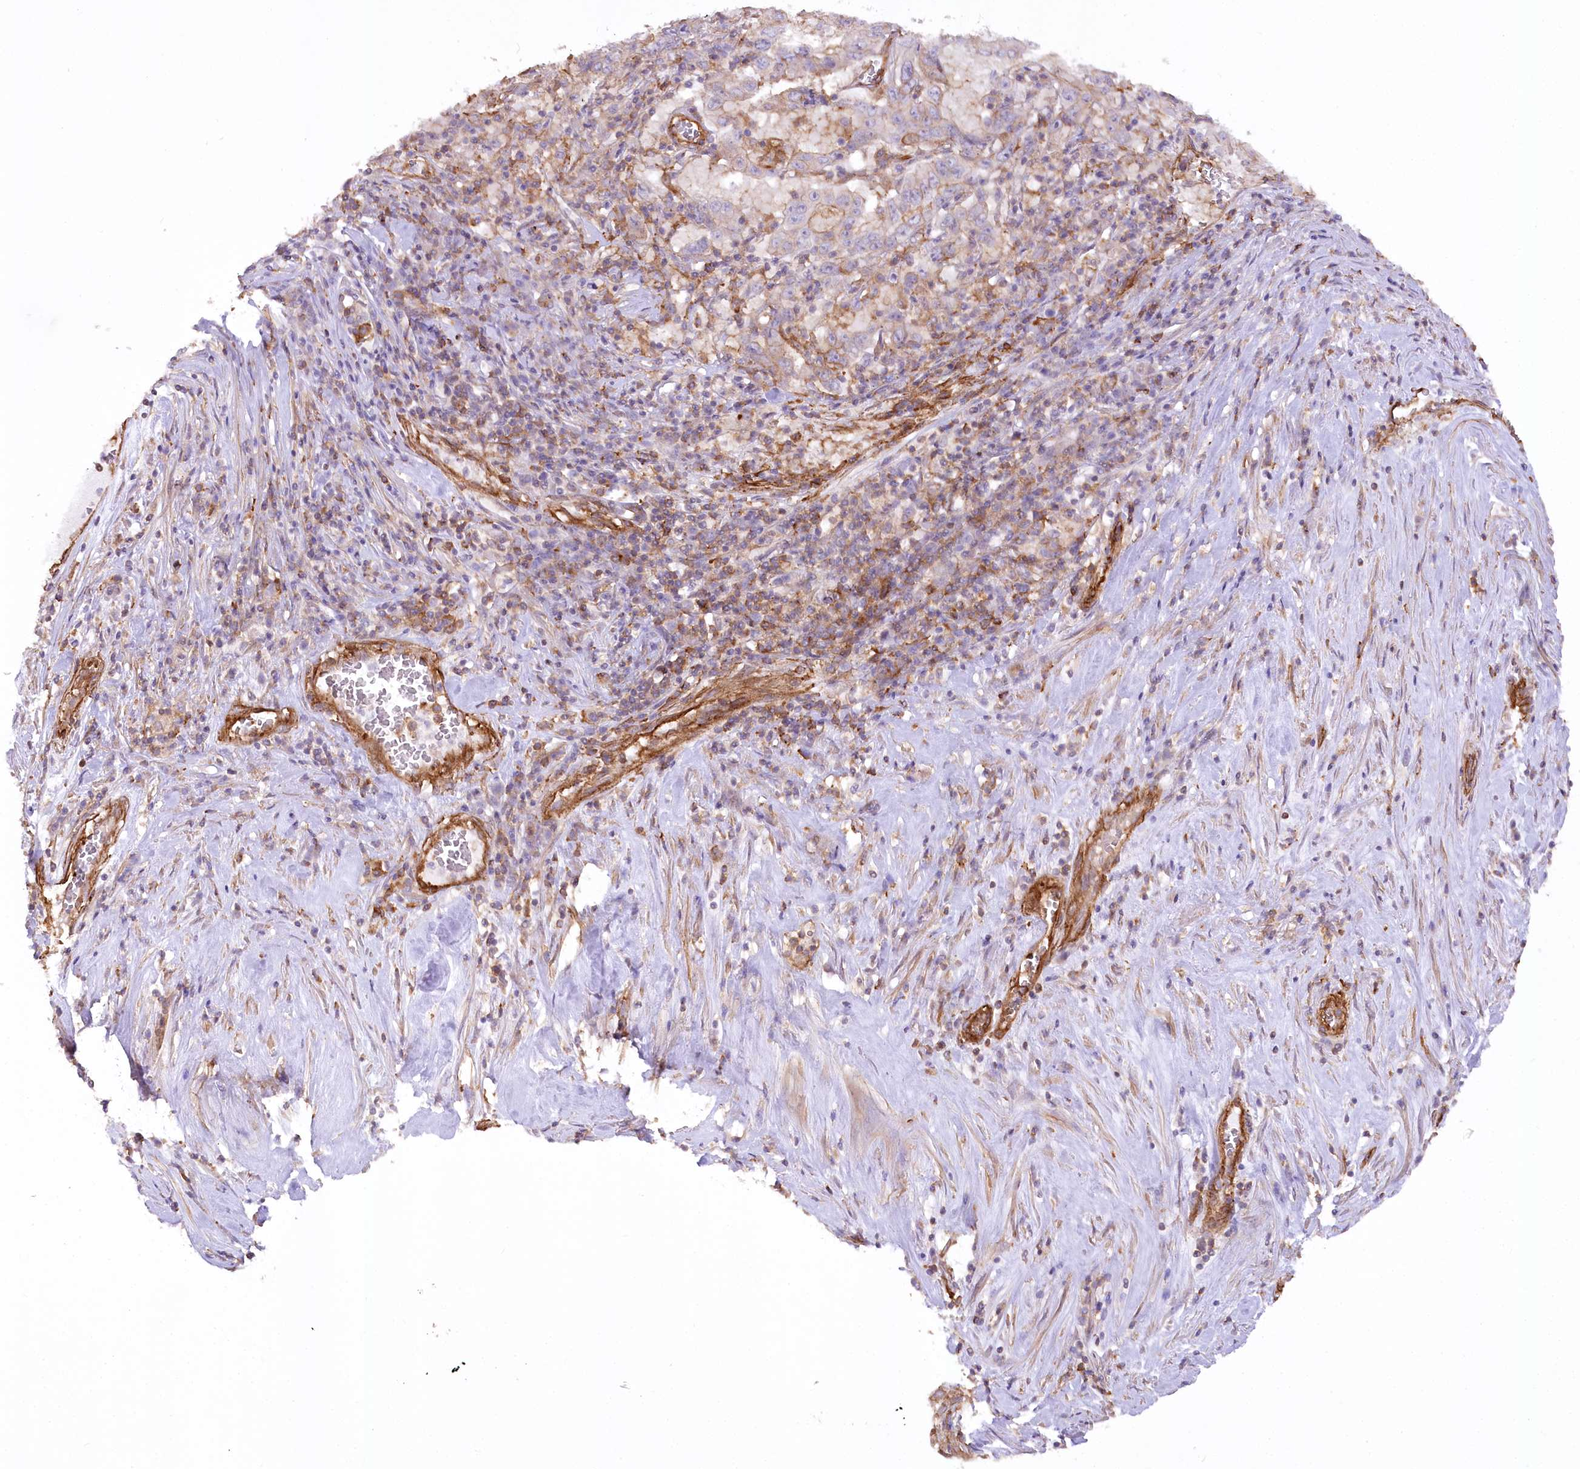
{"staining": {"intensity": "moderate", "quantity": "25%-75%", "location": "cytoplasmic/membranous"}, "tissue": "pancreatic cancer", "cell_type": "Tumor cells", "image_type": "cancer", "snomed": [{"axis": "morphology", "description": "Adenocarcinoma, NOS"}, {"axis": "topography", "description": "Pancreas"}], "caption": "Moderate cytoplasmic/membranous expression is identified in about 25%-75% of tumor cells in pancreatic cancer (adenocarcinoma).", "gene": "SYNPO2", "patient": {"sex": "male", "age": 63}}